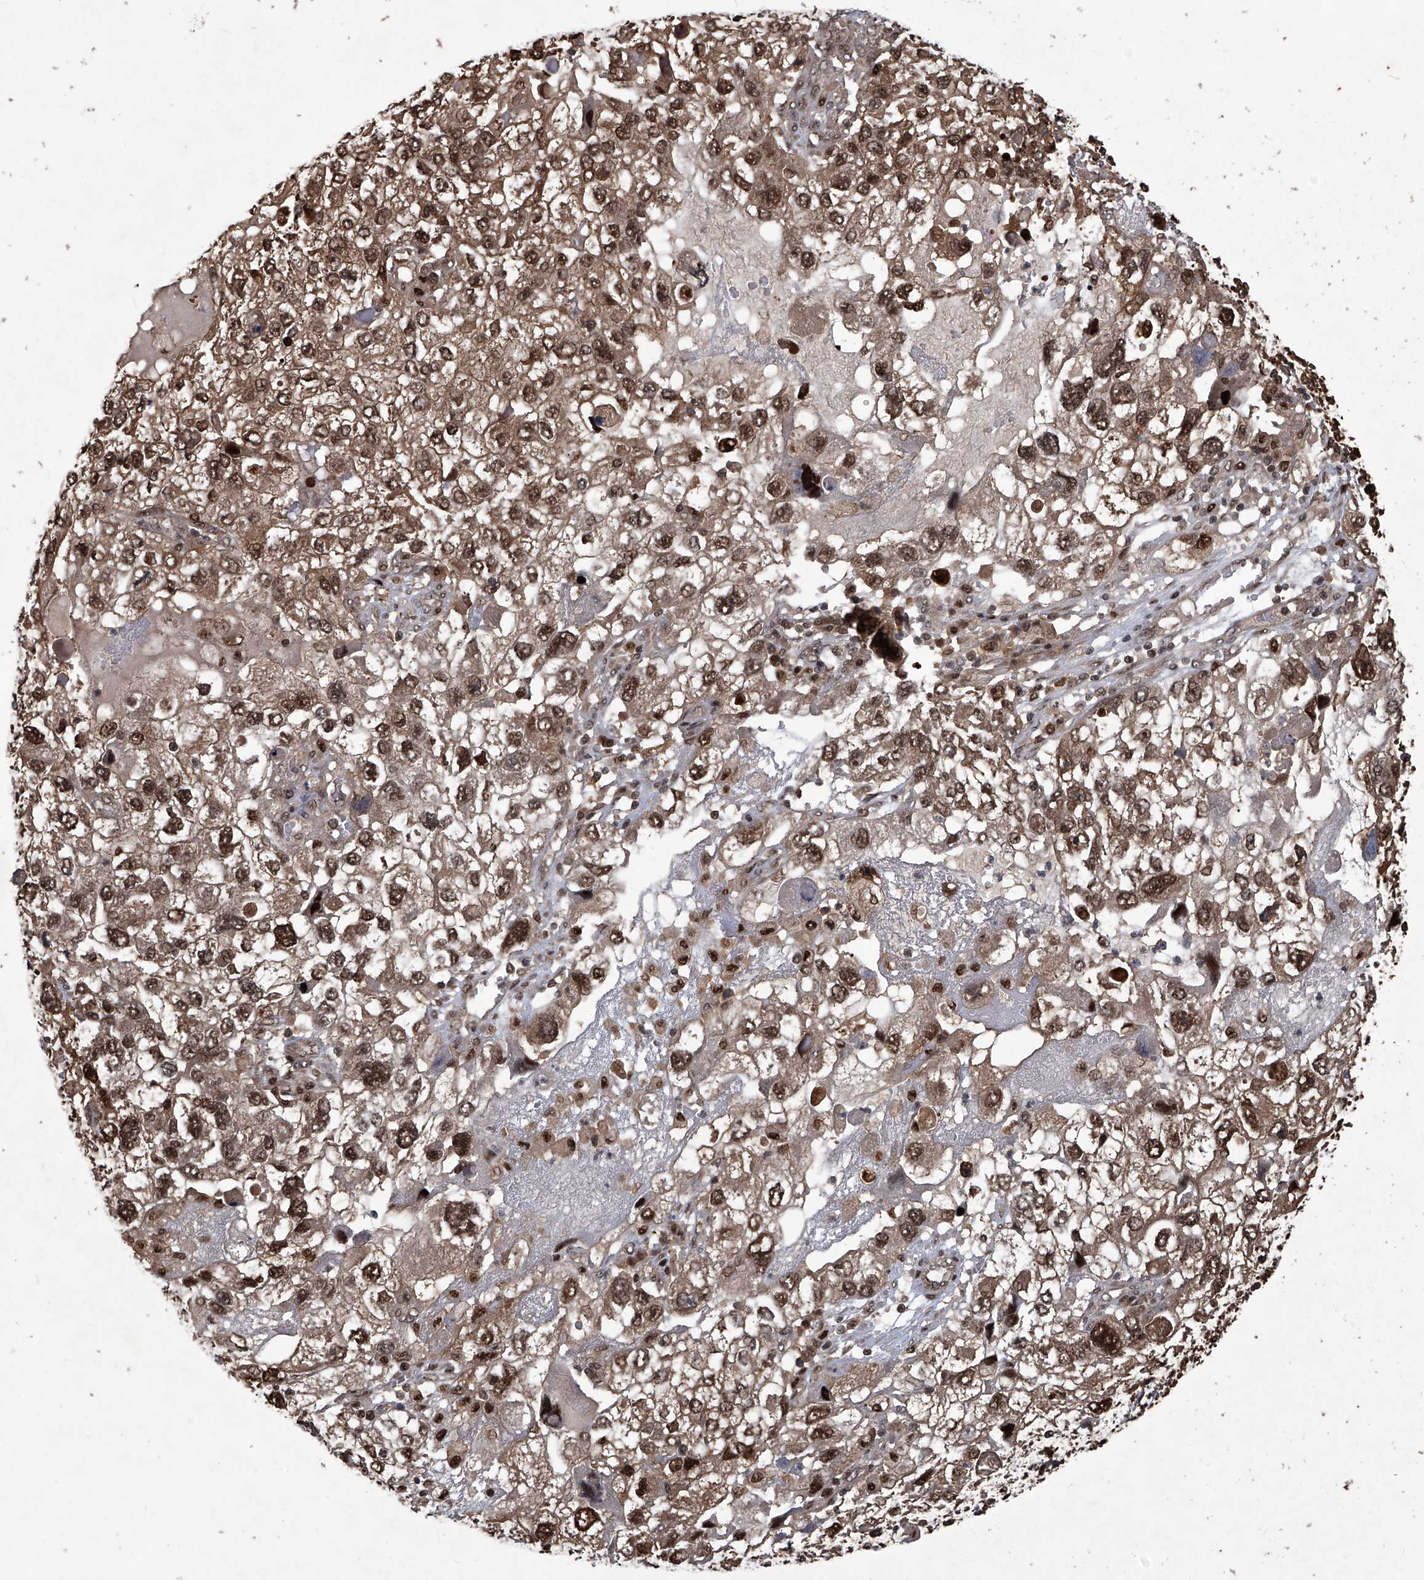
{"staining": {"intensity": "strong", "quantity": ">75%", "location": "cytoplasmic/membranous,nuclear"}, "tissue": "endometrial cancer", "cell_type": "Tumor cells", "image_type": "cancer", "snomed": [{"axis": "morphology", "description": "Adenocarcinoma, NOS"}, {"axis": "topography", "description": "Endometrium"}], "caption": "This is a micrograph of IHC staining of adenocarcinoma (endometrial), which shows strong expression in the cytoplasmic/membranous and nuclear of tumor cells.", "gene": "PSMB1", "patient": {"sex": "female", "age": 49}}